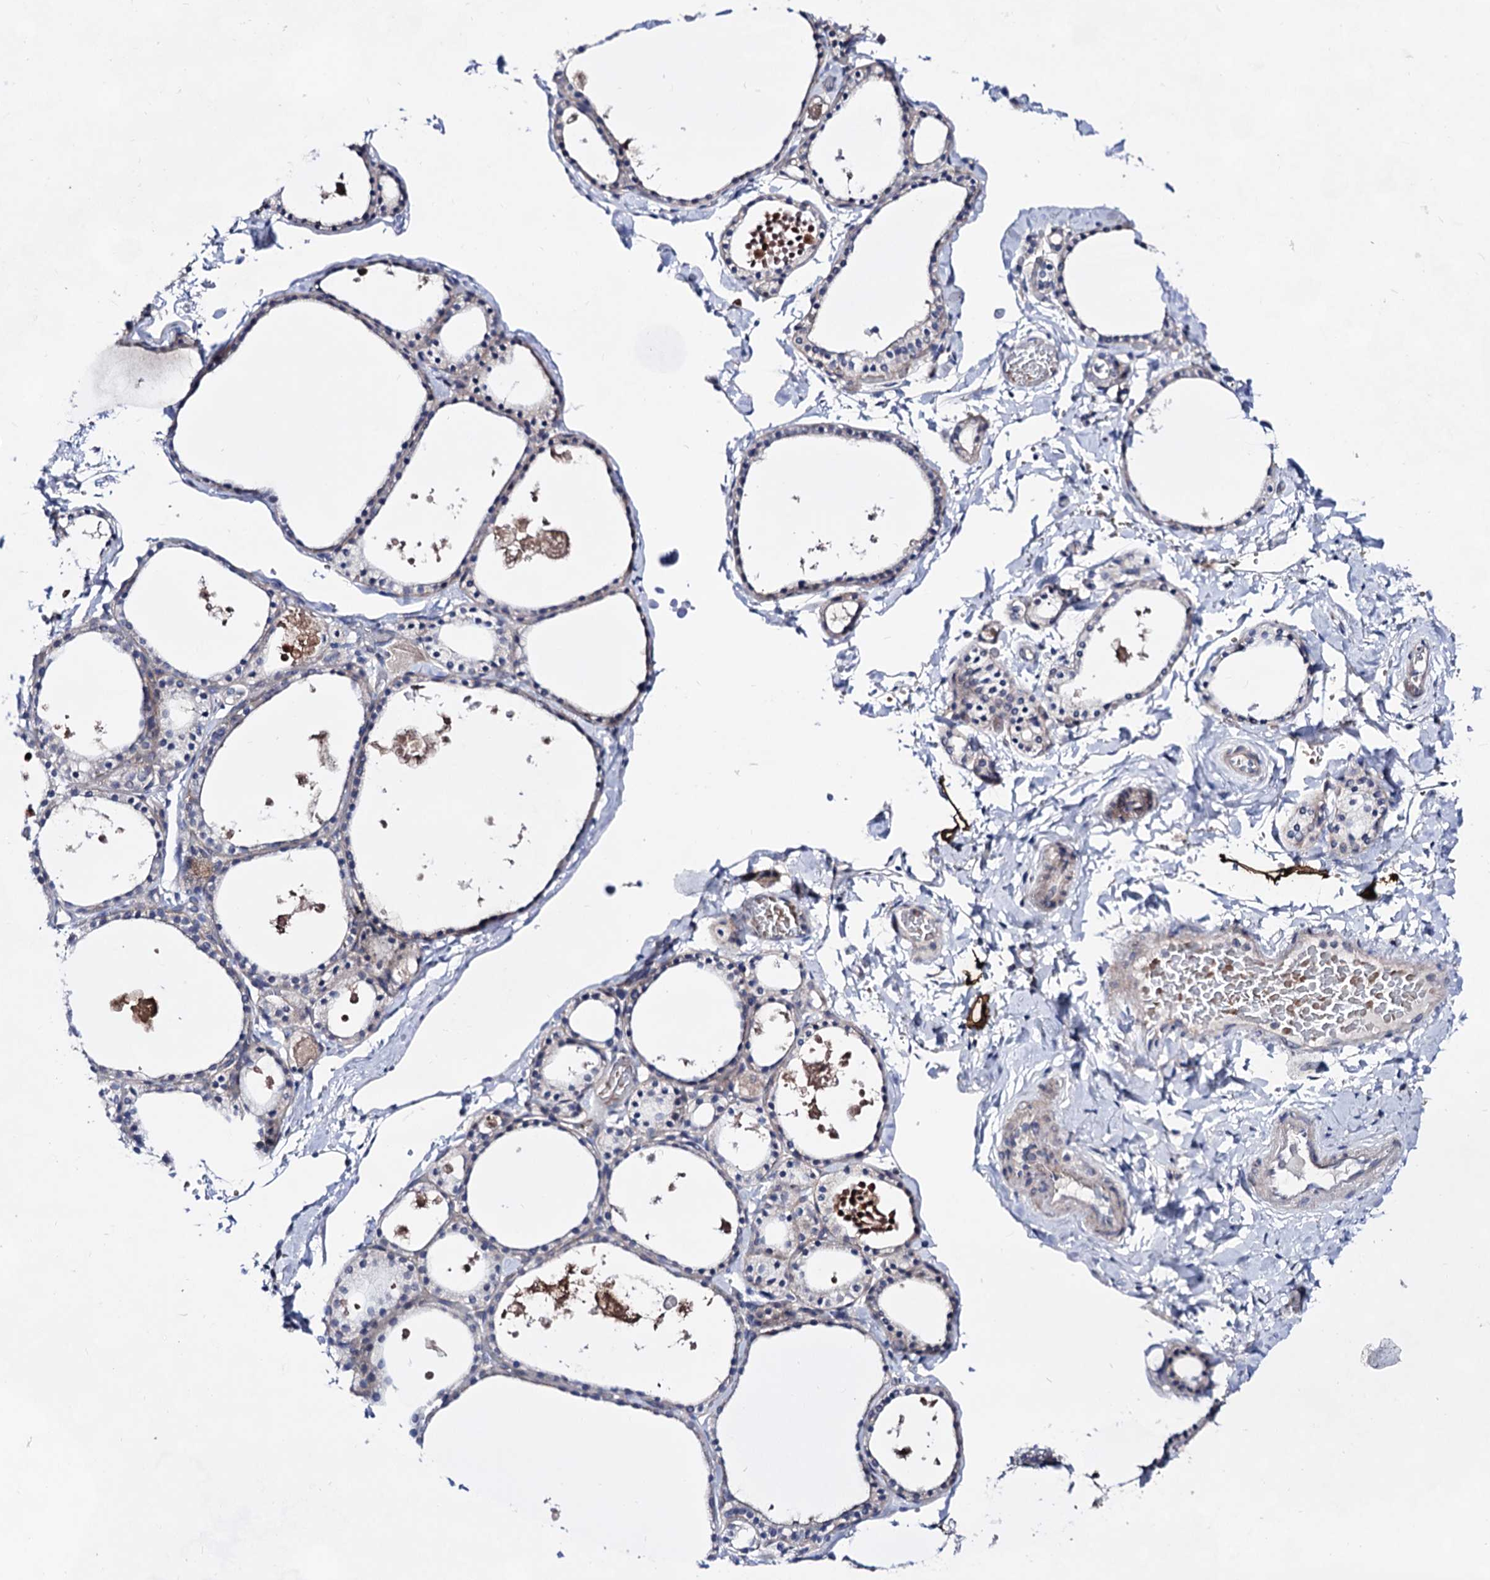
{"staining": {"intensity": "weak", "quantity": "25%-75%", "location": "cytoplasmic/membranous"}, "tissue": "thyroid gland", "cell_type": "Glandular cells", "image_type": "normal", "snomed": [{"axis": "morphology", "description": "Normal tissue, NOS"}, {"axis": "topography", "description": "Thyroid gland"}], "caption": "Immunohistochemical staining of benign thyroid gland exhibits low levels of weak cytoplasmic/membranous positivity in approximately 25%-75% of glandular cells. Nuclei are stained in blue.", "gene": "PLIN1", "patient": {"sex": "male", "age": 56}}